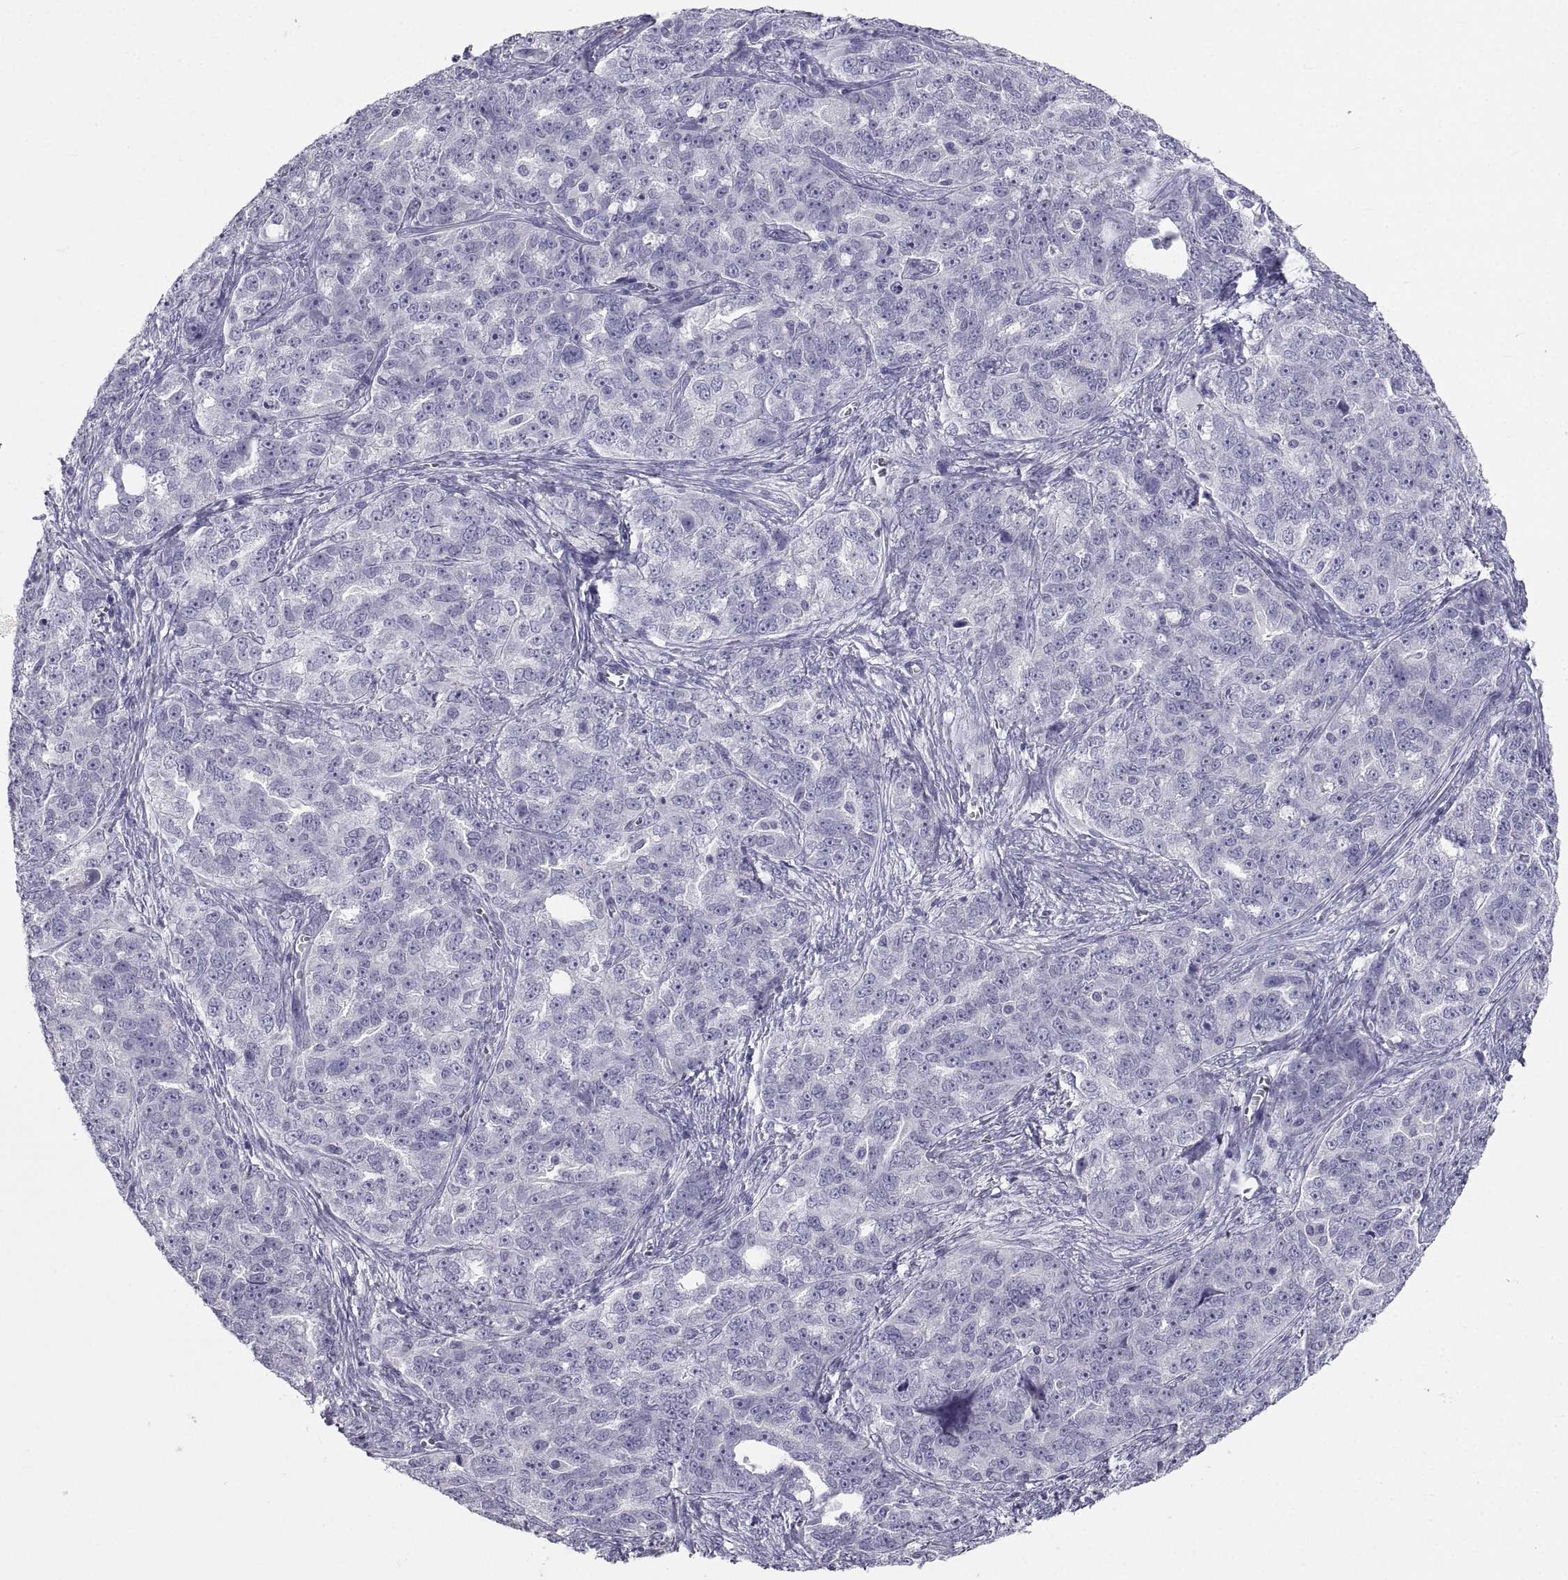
{"staining": {"intensity": "negative", "quantity": "none", "location": "none"}, "tissue": "ovarian cancer", "cell_type": "Tumor cells", "image_type": "cancer", "snomed": [{"axis": "morphology", "description": "Cystadenocarcinoma, serous, NOS"}, {"axis": "topography", "description": "Ovary"}], "caption": "This image is of serous cystadenocarcinoma (ovarian) stained with immunohistochemistry to label a protein in brown with the nuclei are counter-stained blue. There is no positivity in tumor cells. Brightfield microscopy of immunohistochemistry (IHC) stained with DAB (brown) and hematoxylin (blue), captured at high magnification.", "gene": "PCSK1N", "patient": {"sex": "female", "age": 51}}